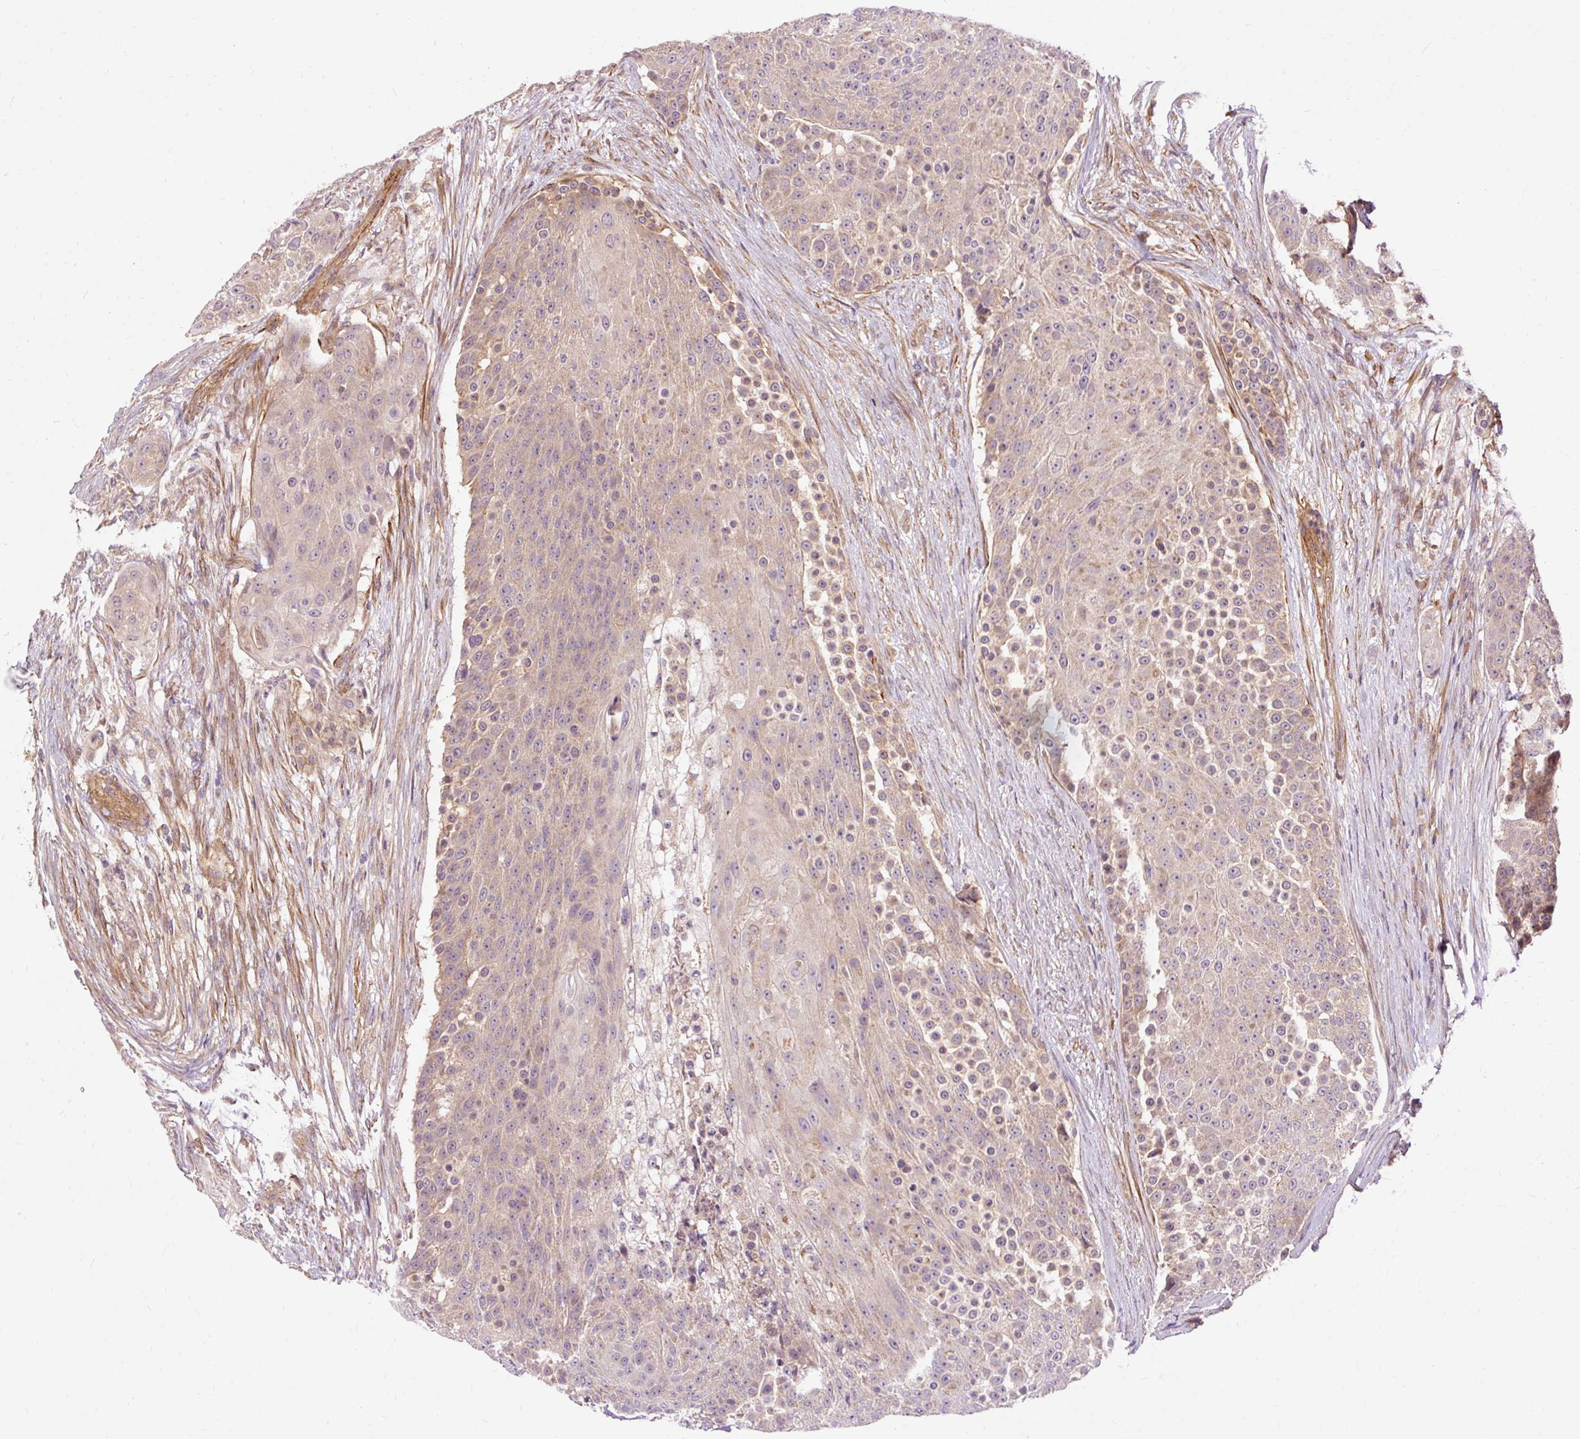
{"staining": {"intensity": "weak", "quantity": "<25%", "location": "cytoplasmic/membranous"}, "tissue": "urothelial cancer", "cell_type": "Tumor cells", "image_type": "cancer", "snomed": [{"axis": "morphology", "description": "Urothelial carcinoma, High grade"}, {"axis": "topography", "description": "Urinary bladder"}], "caption": "High power microscopy histopathology image of an immunohistochemistry image of urothelial cancer, revealing no significant expression in tumor cells. Brightfield microscopy of immunohistochemistry (IHC) stained with DAB (3,3'-diaminobenzidine) (brown) and hematoxylin (blue), captured at high magnification.", "gene": "RIPOR3", "patient": {"sex": "female", "age": 63}}